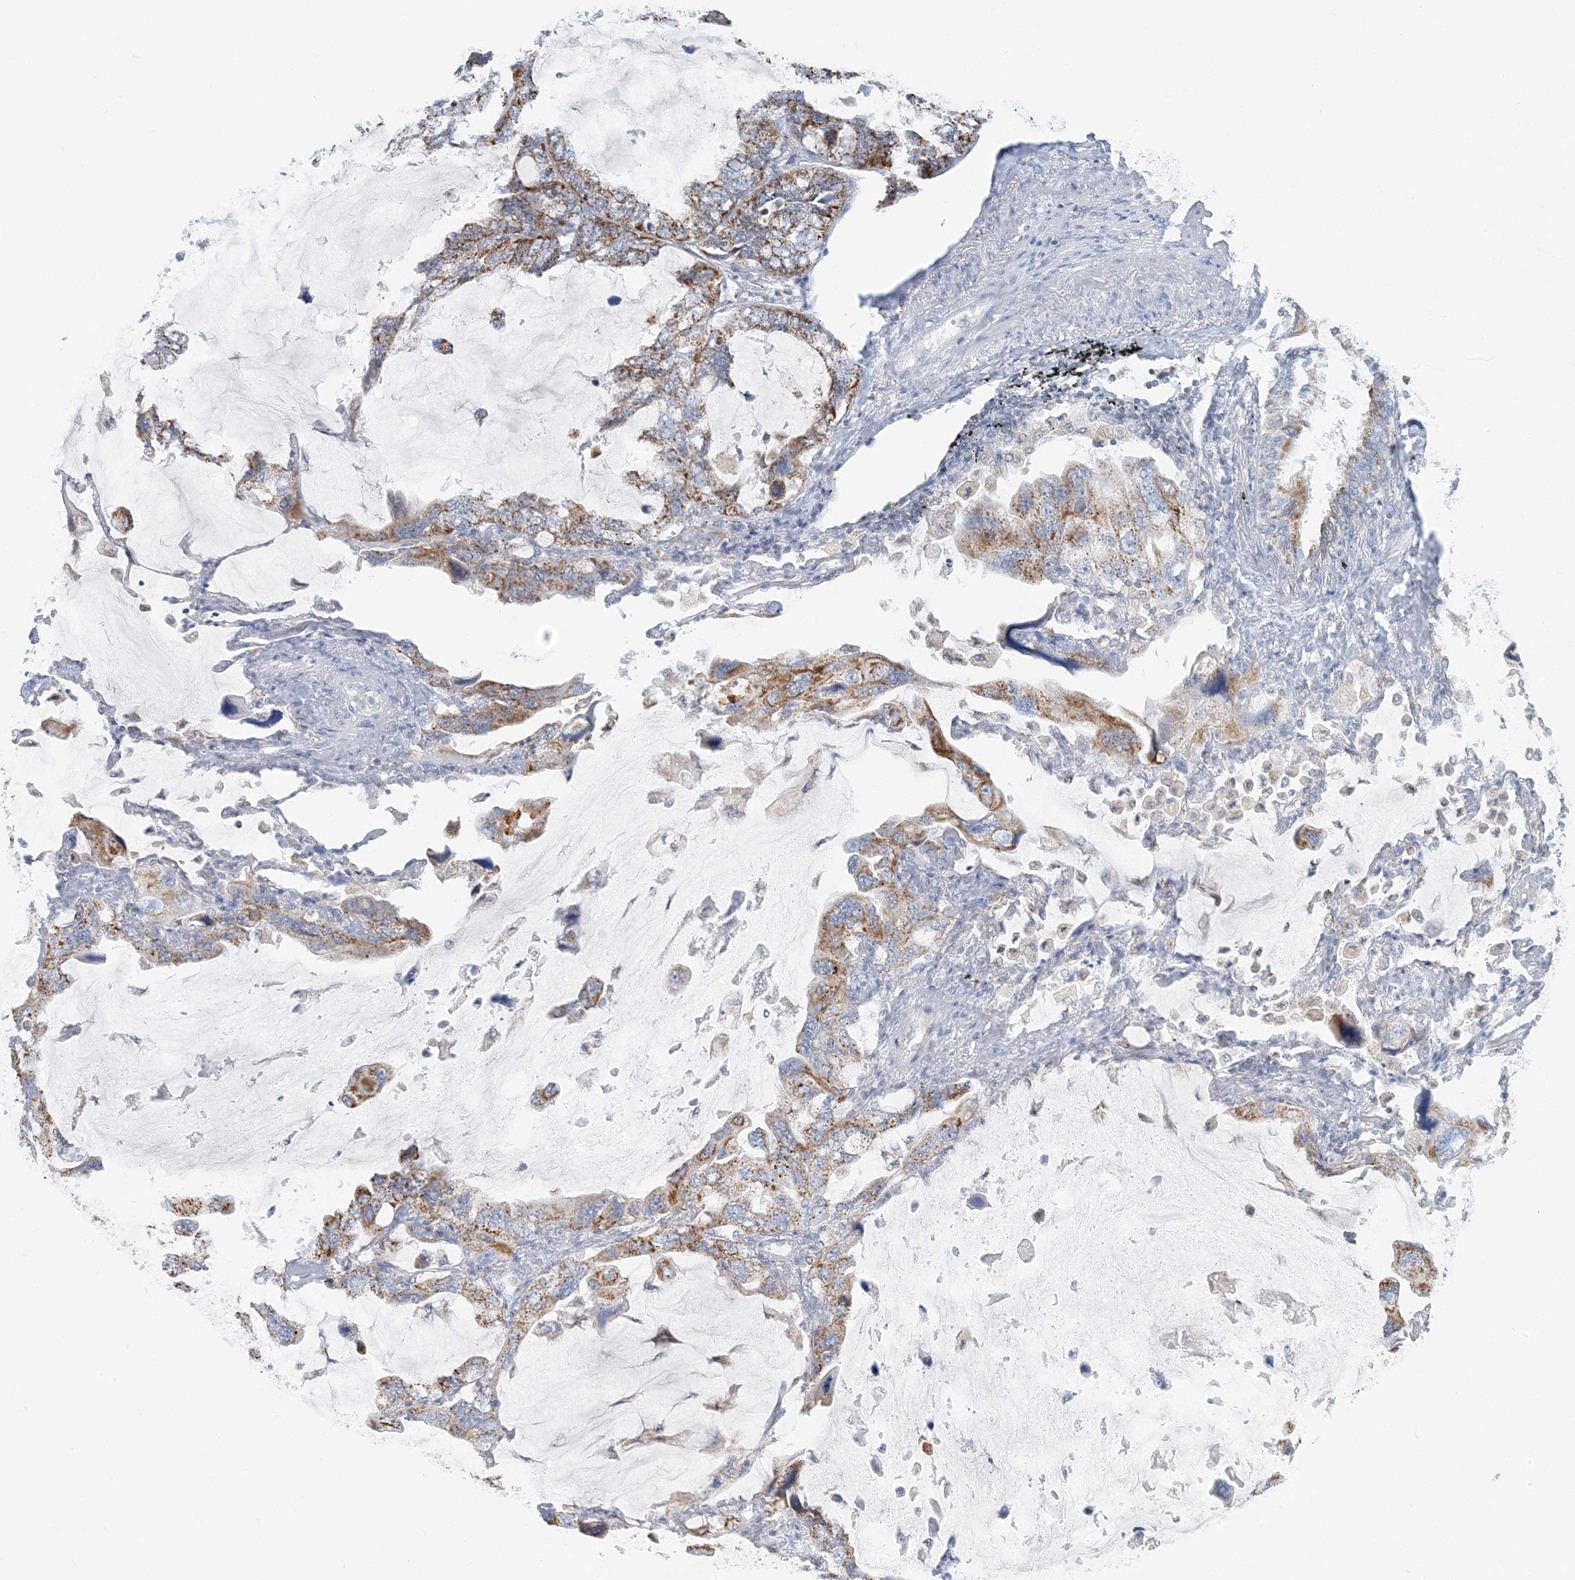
{"staining": {"intensity": "strong", "quantity": ">75%", "location": "cytoplasmic/membranous"}, "tissue": "lung cancer", "cell_type": "Tumor cells", "image_type": "cancer", "snomed": [{"axis": "morphology", "description": "Squamous cell carcinoma, NOS"}, {"axis": "topography", "description": "Lung"}], "caption": "There is high levels of strong cytoplasmic/membranous expression in tumor cells of lung squamous cell carcinoma, as demonstrated by immunohistochemical staining (brown color).", "gene": "BDH1", "patient": {"sex": "female", "age": 73}}